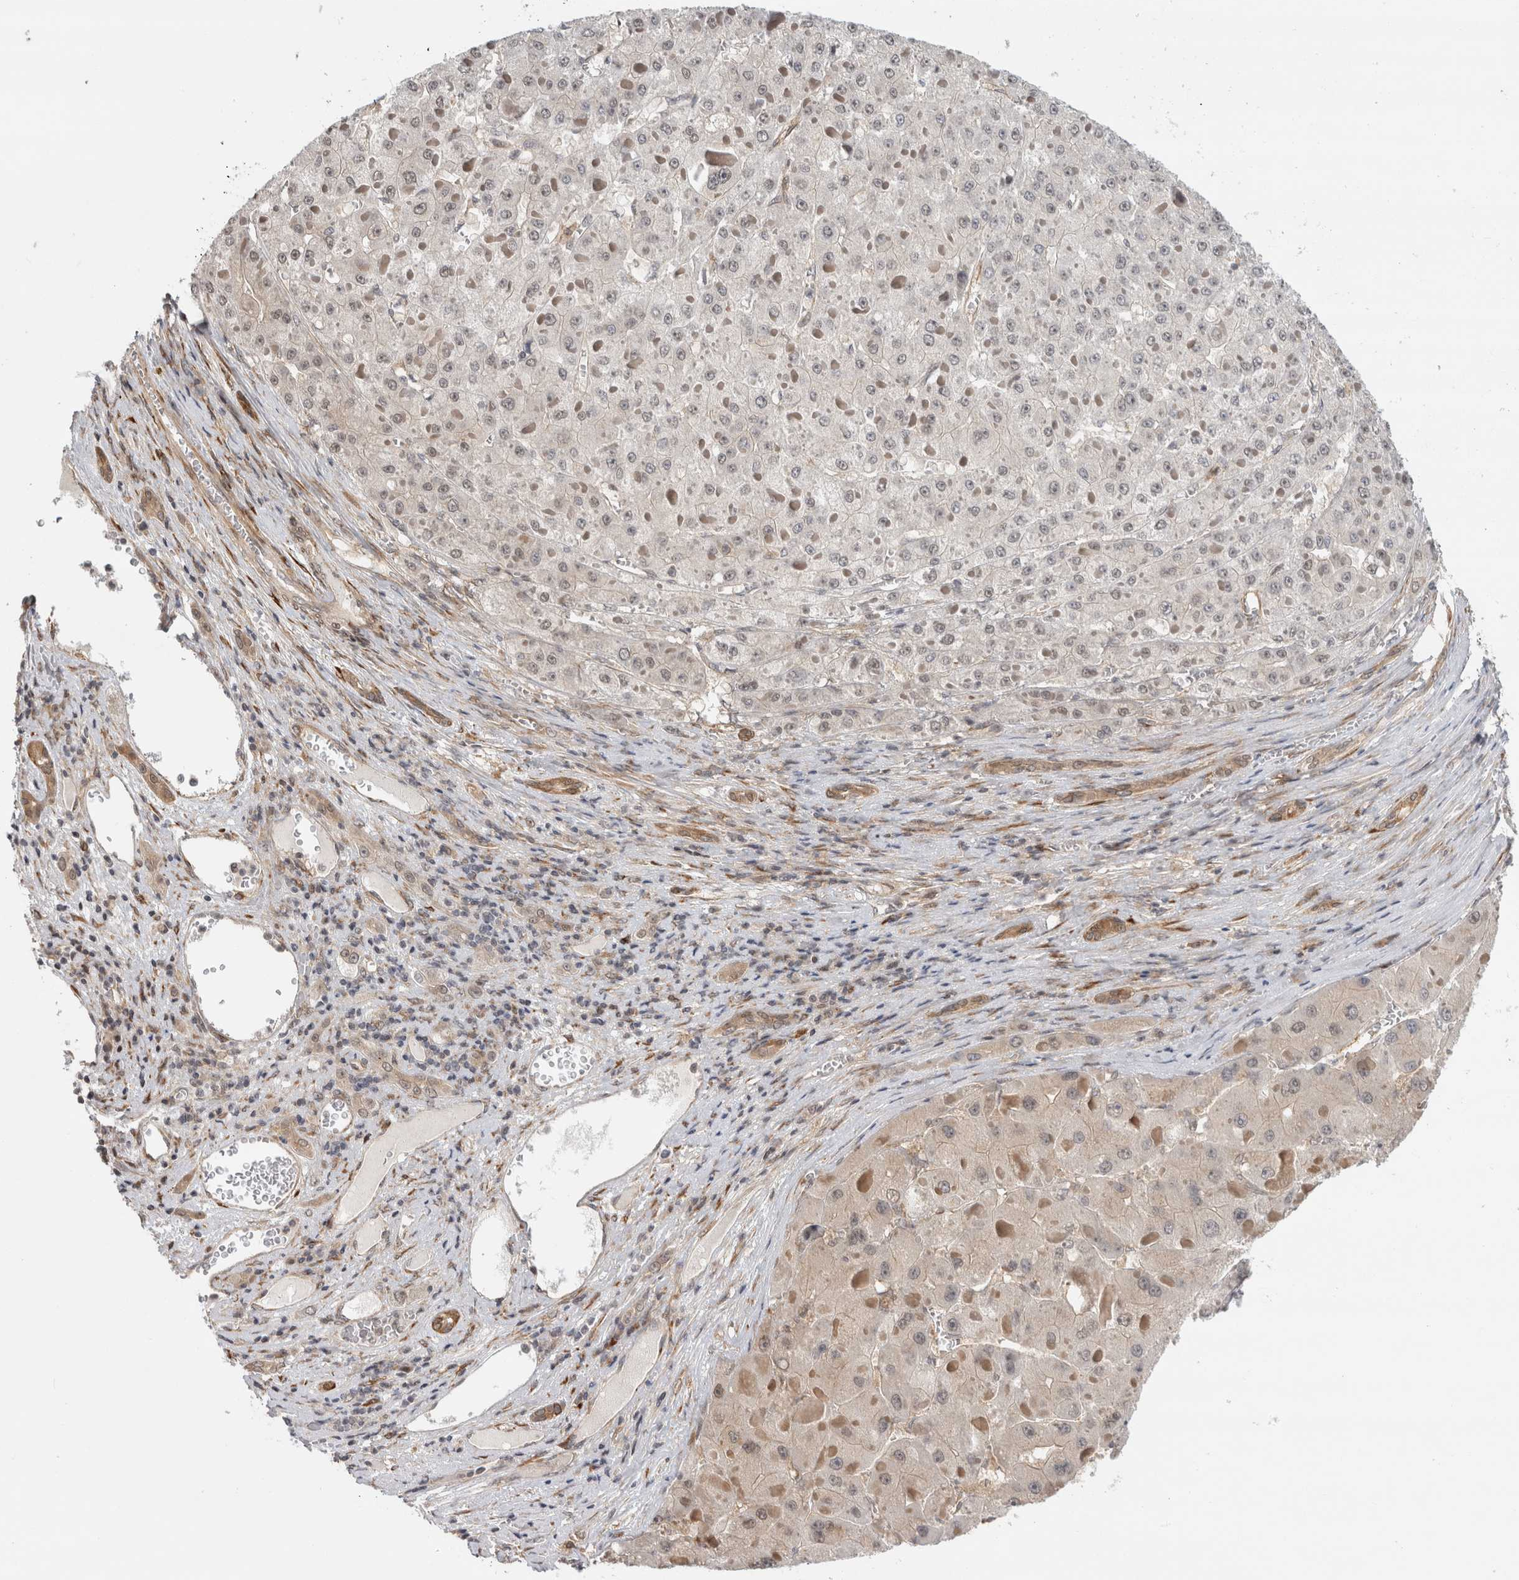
{"staining": {"intensity": "negative", "quantity": "none", "location": "none"}, "tissue": "liver cancer", "cell_type": "Tumor cells", "image_type": "cancer", "snomed": [{"axis": "morphology", "description": "Carcinoma, Hepatocellular, NOS"}, {"axis": "topography", "description": "Liver"}], "caption": "The IHC image has no significant positivity in tumor cells of liver cancer (hepatocellular carcinoma) tissue.", "gene": "ZNF318", "patient": {"sex": "female", "age": 73}}